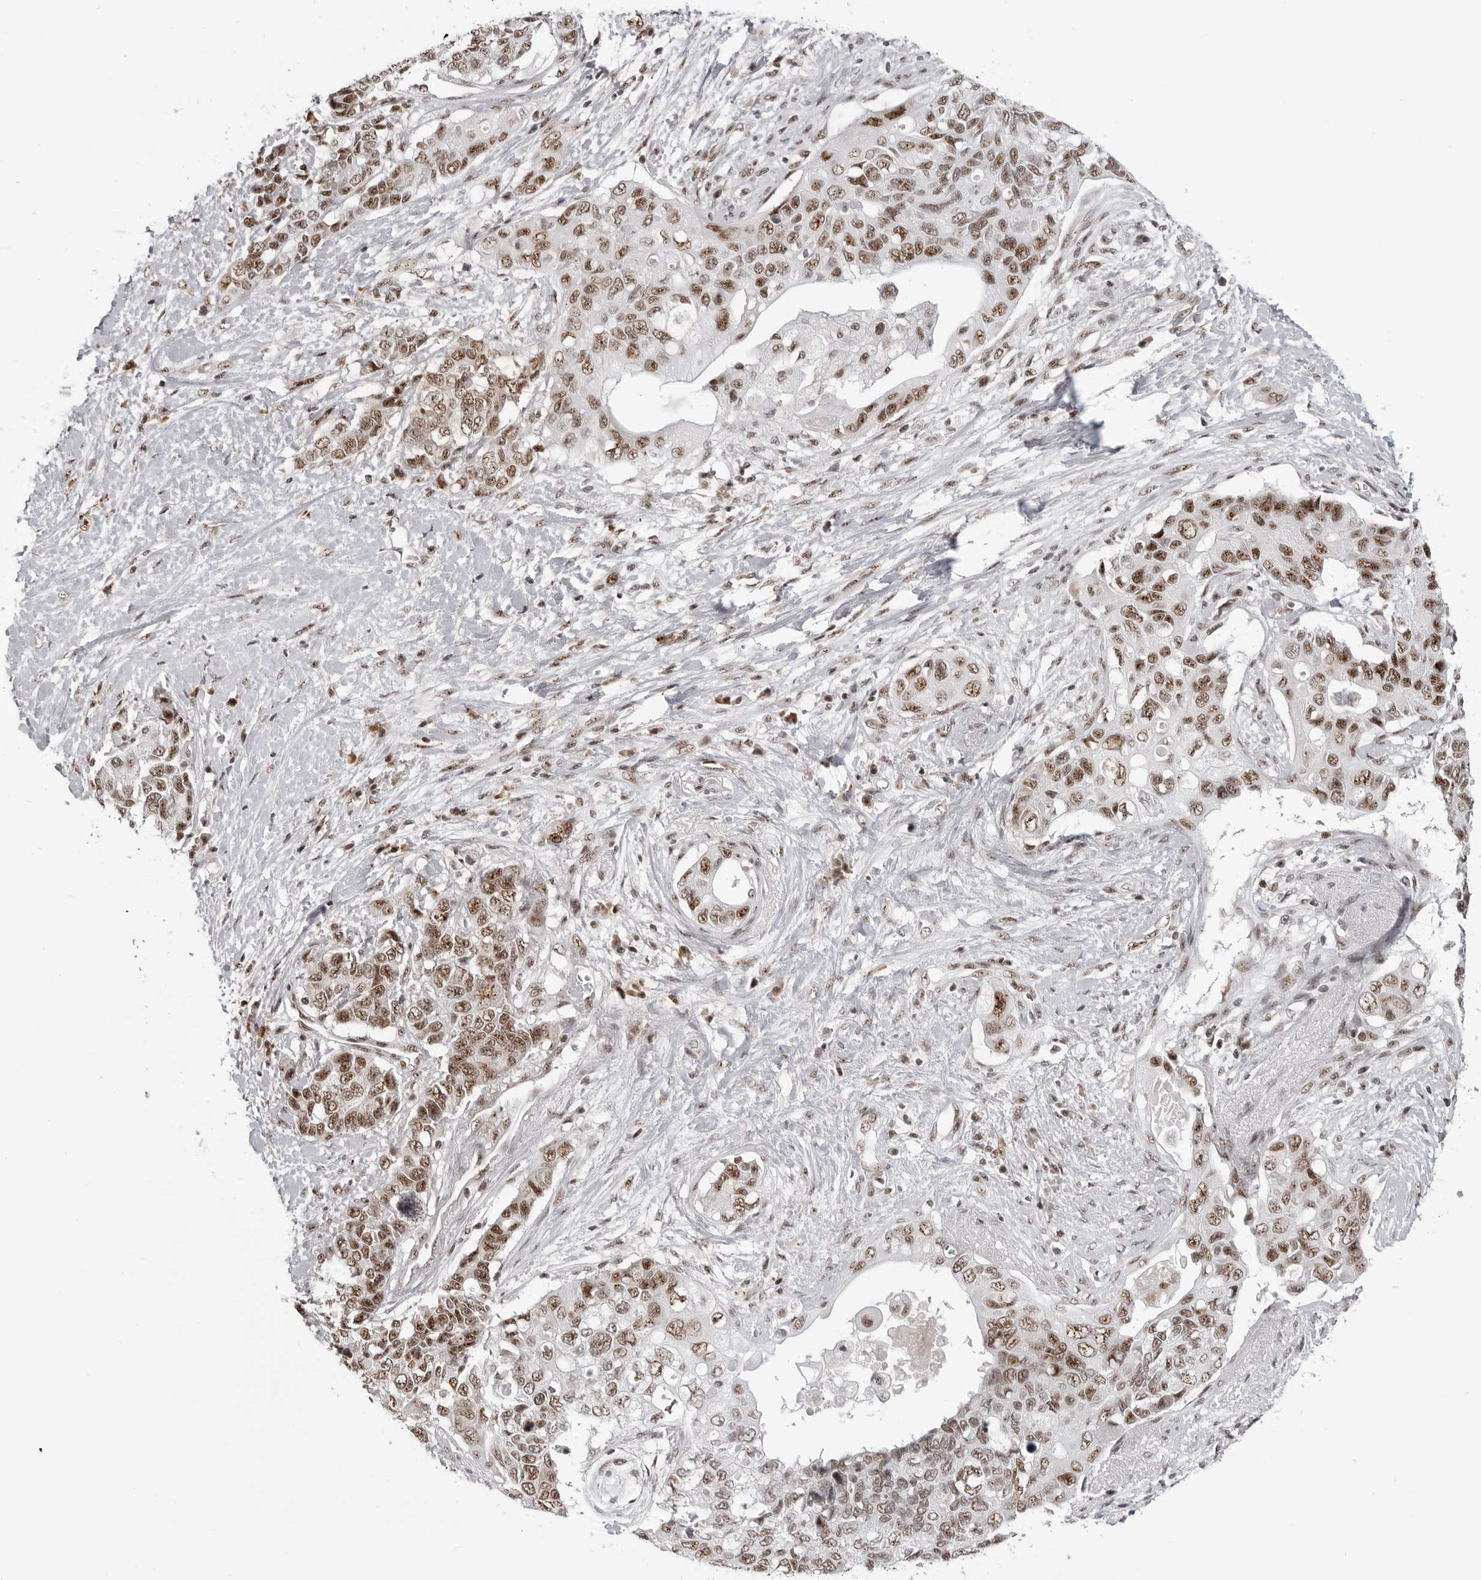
{"staining": {"intensity": "moderate", "quantity": ">75%", "location": "nuclear"}, "tissue": "pancreatic cancer", "cell_type": "Tumor cells", "image_type": "cancer", "snomed": [{"axis": "morphology", "description": "Adenocarcinoma, NOS"}, {"axis": "topography", "description": "Pancreas"}], "caption": "High-magnification brightfield microscopy of pancreatic cancer (adenocarcinoma) stained with DAB (brown) and counterstained with hematoxylin (blue). tumor cells exhibit moderate nuclear positivity is appreciated in approximately>75% of cells.", "gene": "WRAP53", "patient": {"sex": "female", "age": 56}}